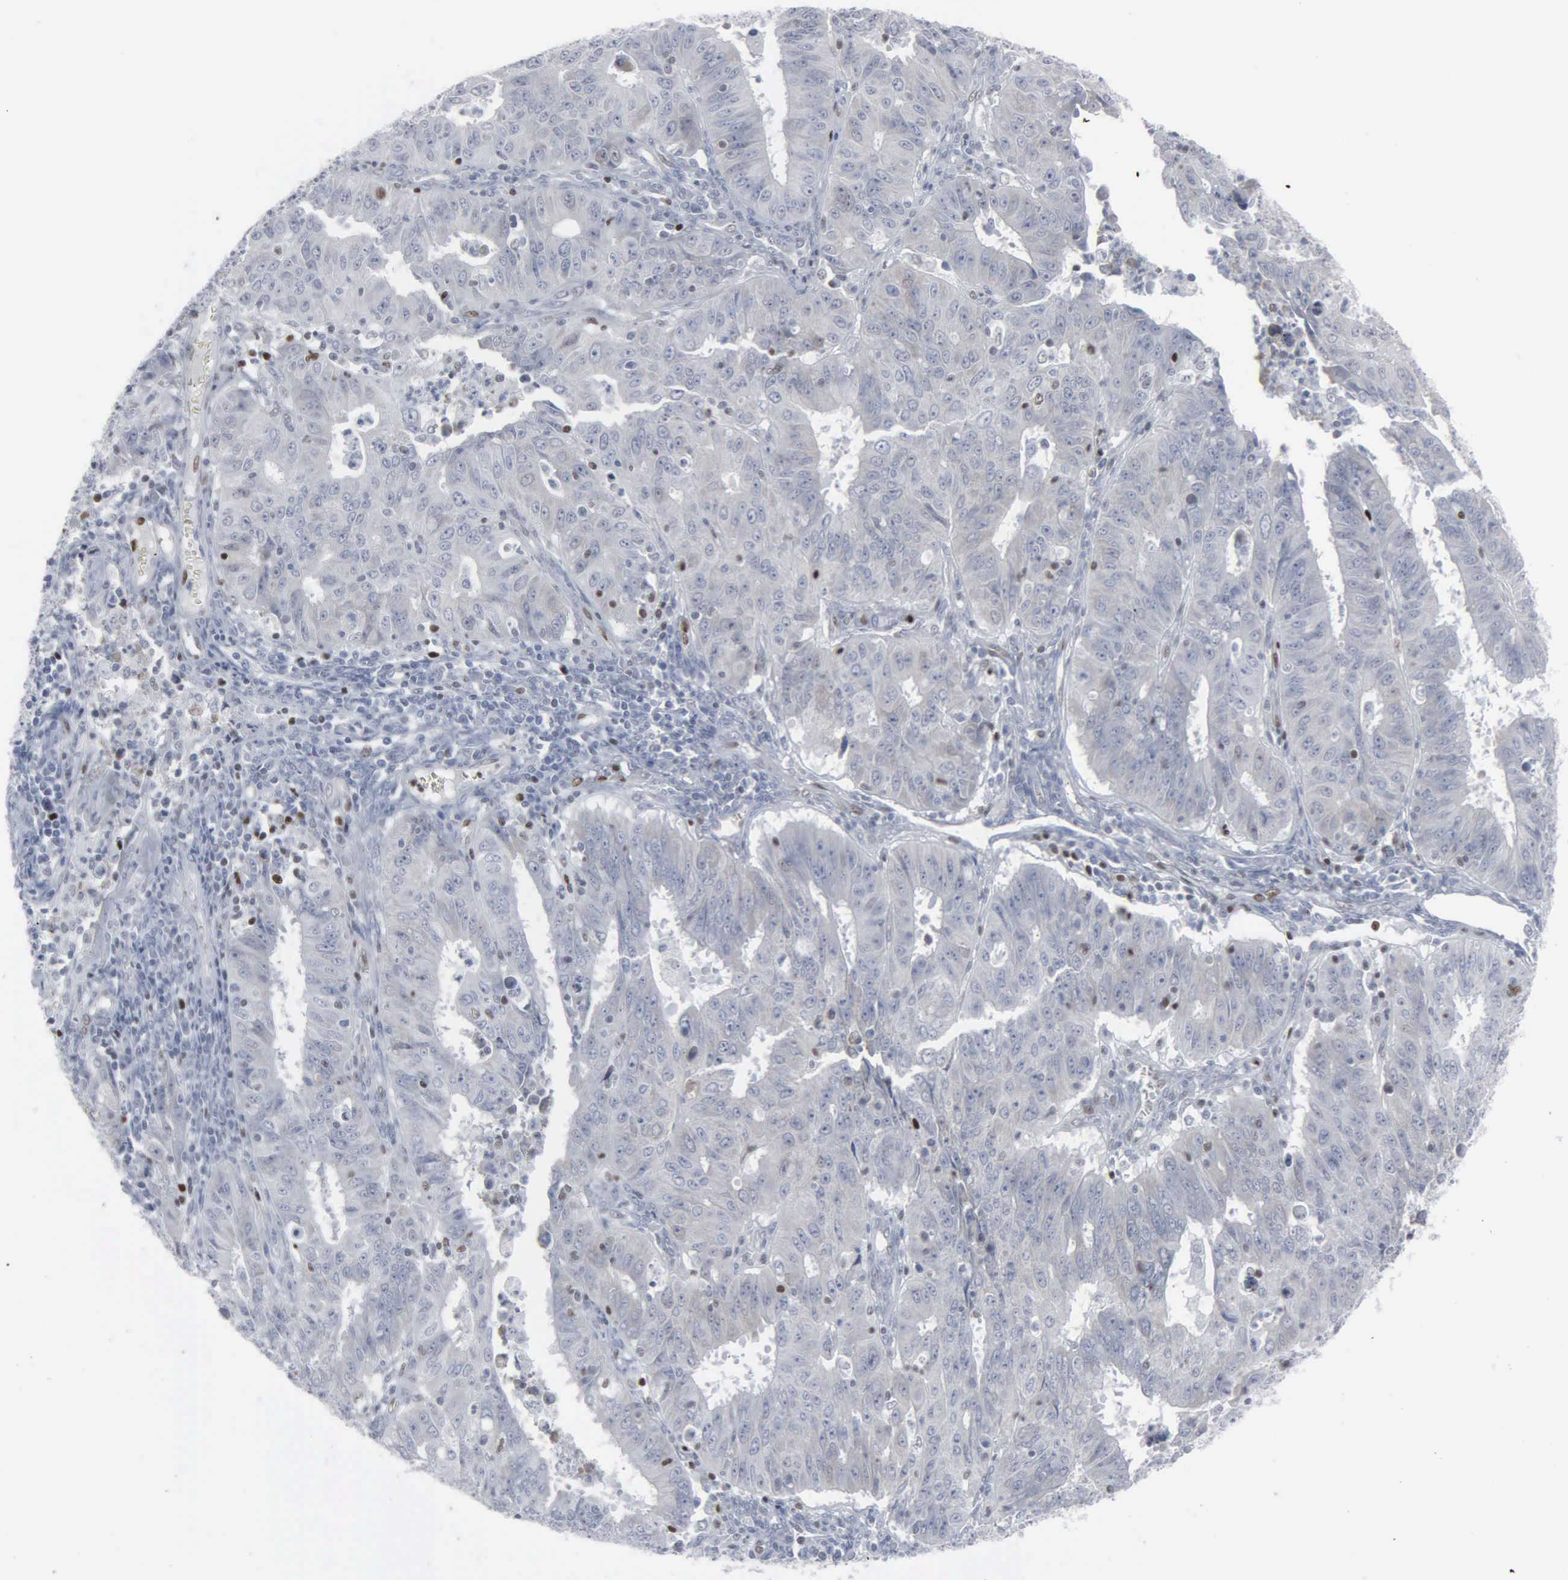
{"staining": {"intensity": "weak", "quantity": "<25%", "location": "nuclear"}, "tissue": "endometrial cancer", "cell_type": "Tumor cells", "image_type": "cancer", "snomed": [{"axis": "morphology", "description": "Adenocarcinoma, NOS"}, {"axis": "topography", "description": "Endometrium"}], "caption": "Immunohistochemistry (IHC) photomicrograph of human endometrial cancer (adenocarcinoma) stained for a protein (brown), which shows no expression in tumor cells.", "gene": "CCND3", "patient": {"sex": "female", "age": 42}}